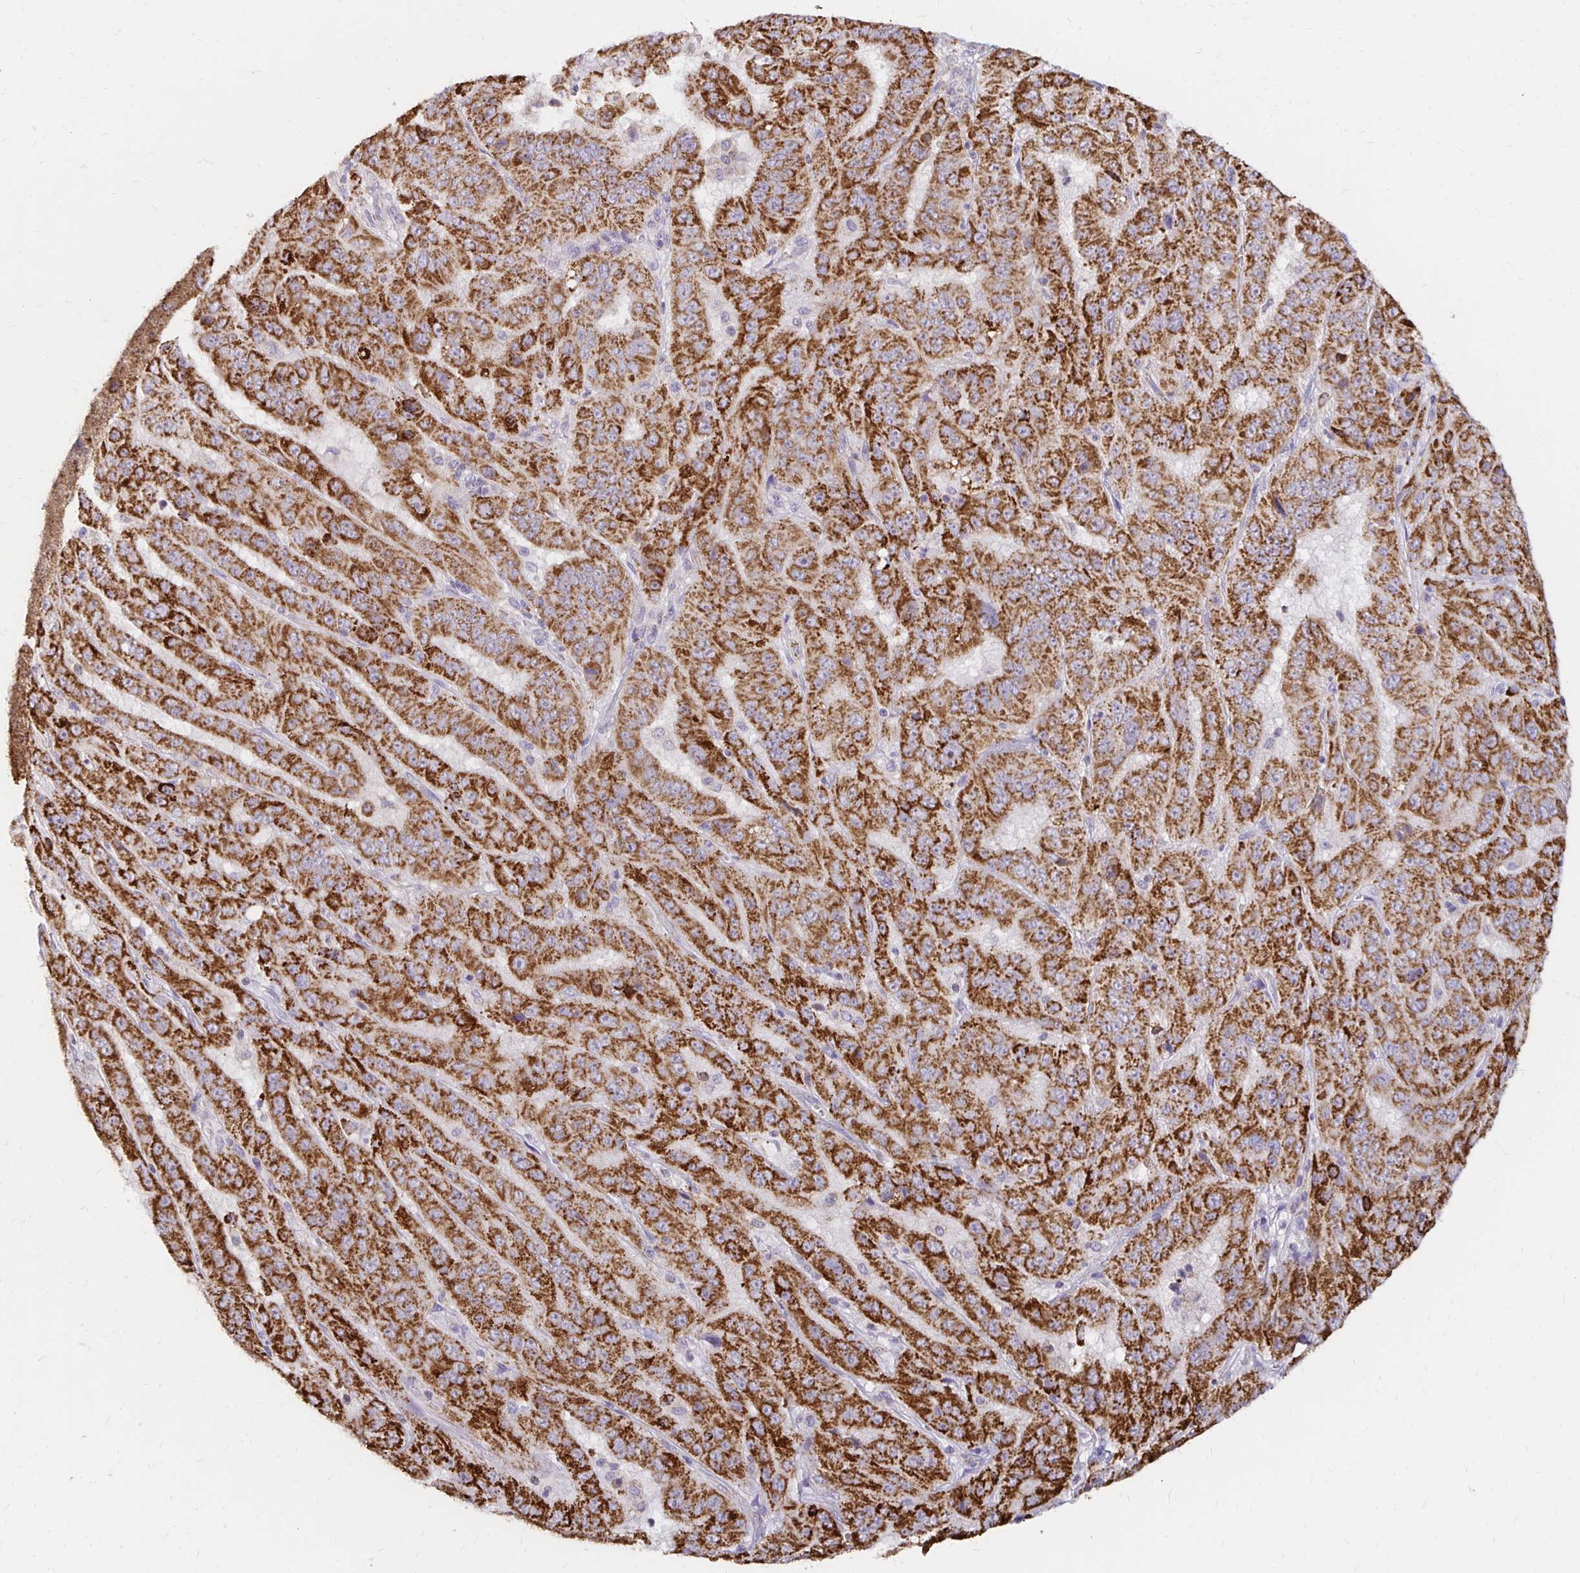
{"staining": {"intensity": "strong", "quantity": ">75%", "location": "cytoplasmic/membranous"}, "tissue": "pancreatic cancer", "cell_type": "Tumor cells", "image_type": "cancer", "snomed": [{"axis": "morphology", "description": "Adenocarcinoma, NOS"}, {"axis": "topography", "description": "Pancreas"}], "caption": "Immunohistochemical staining of pancreatic adenocarcinoma displays high levels of strong cytoplasmic/membranous staining in approximately >75% of tumor cells. The staining was performed using DAB (3,3'-diaminobenzidine), with brown indicating positive protein expression. Nuclei are stained blue with hematoxylin.", "gene": "IER3", "patient": {"sex": "male", "age": 63}}